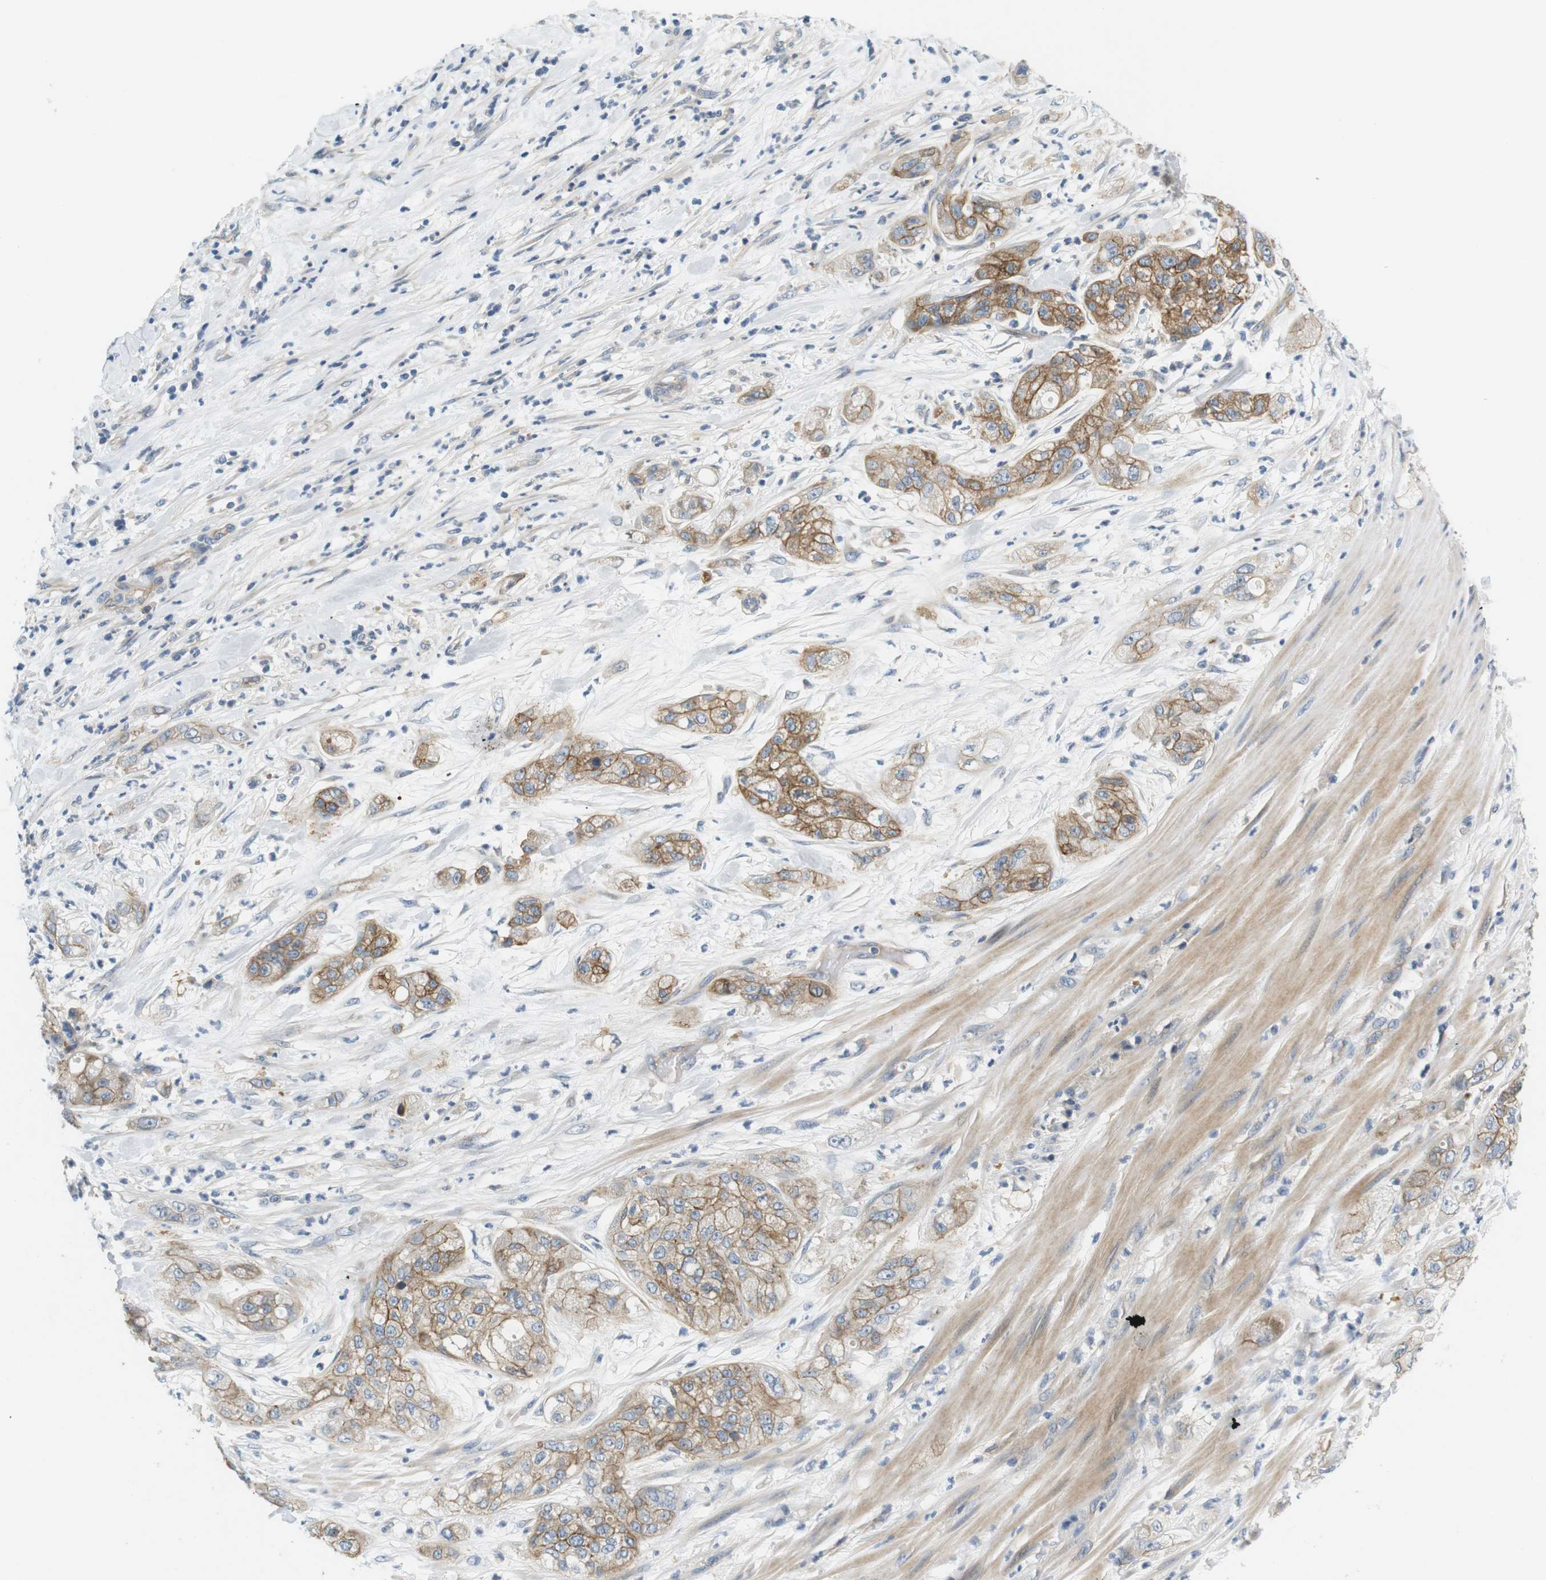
{"staining": {"intensity": "moderate", "quantity": ">75%", "location": "cytoplasmic/membranous"}, "tissue": "pancreatic cancer", "cell_type": "Tumor cells", "image_type": "cancer", "snomed": [{"axis": "morphology", "description": "Adenocarcinoma, NOS"}, {"axis": "topography", "description": "Pancreas"}], "caption": "An image of human adenocarcinoma (pancreatic) stained for a protein reveals moderate cytoplasmic/membranous brown staining in tumor cells.", "gene": "SLC30A1", "patient": {"sex": "female", "age": 78}}